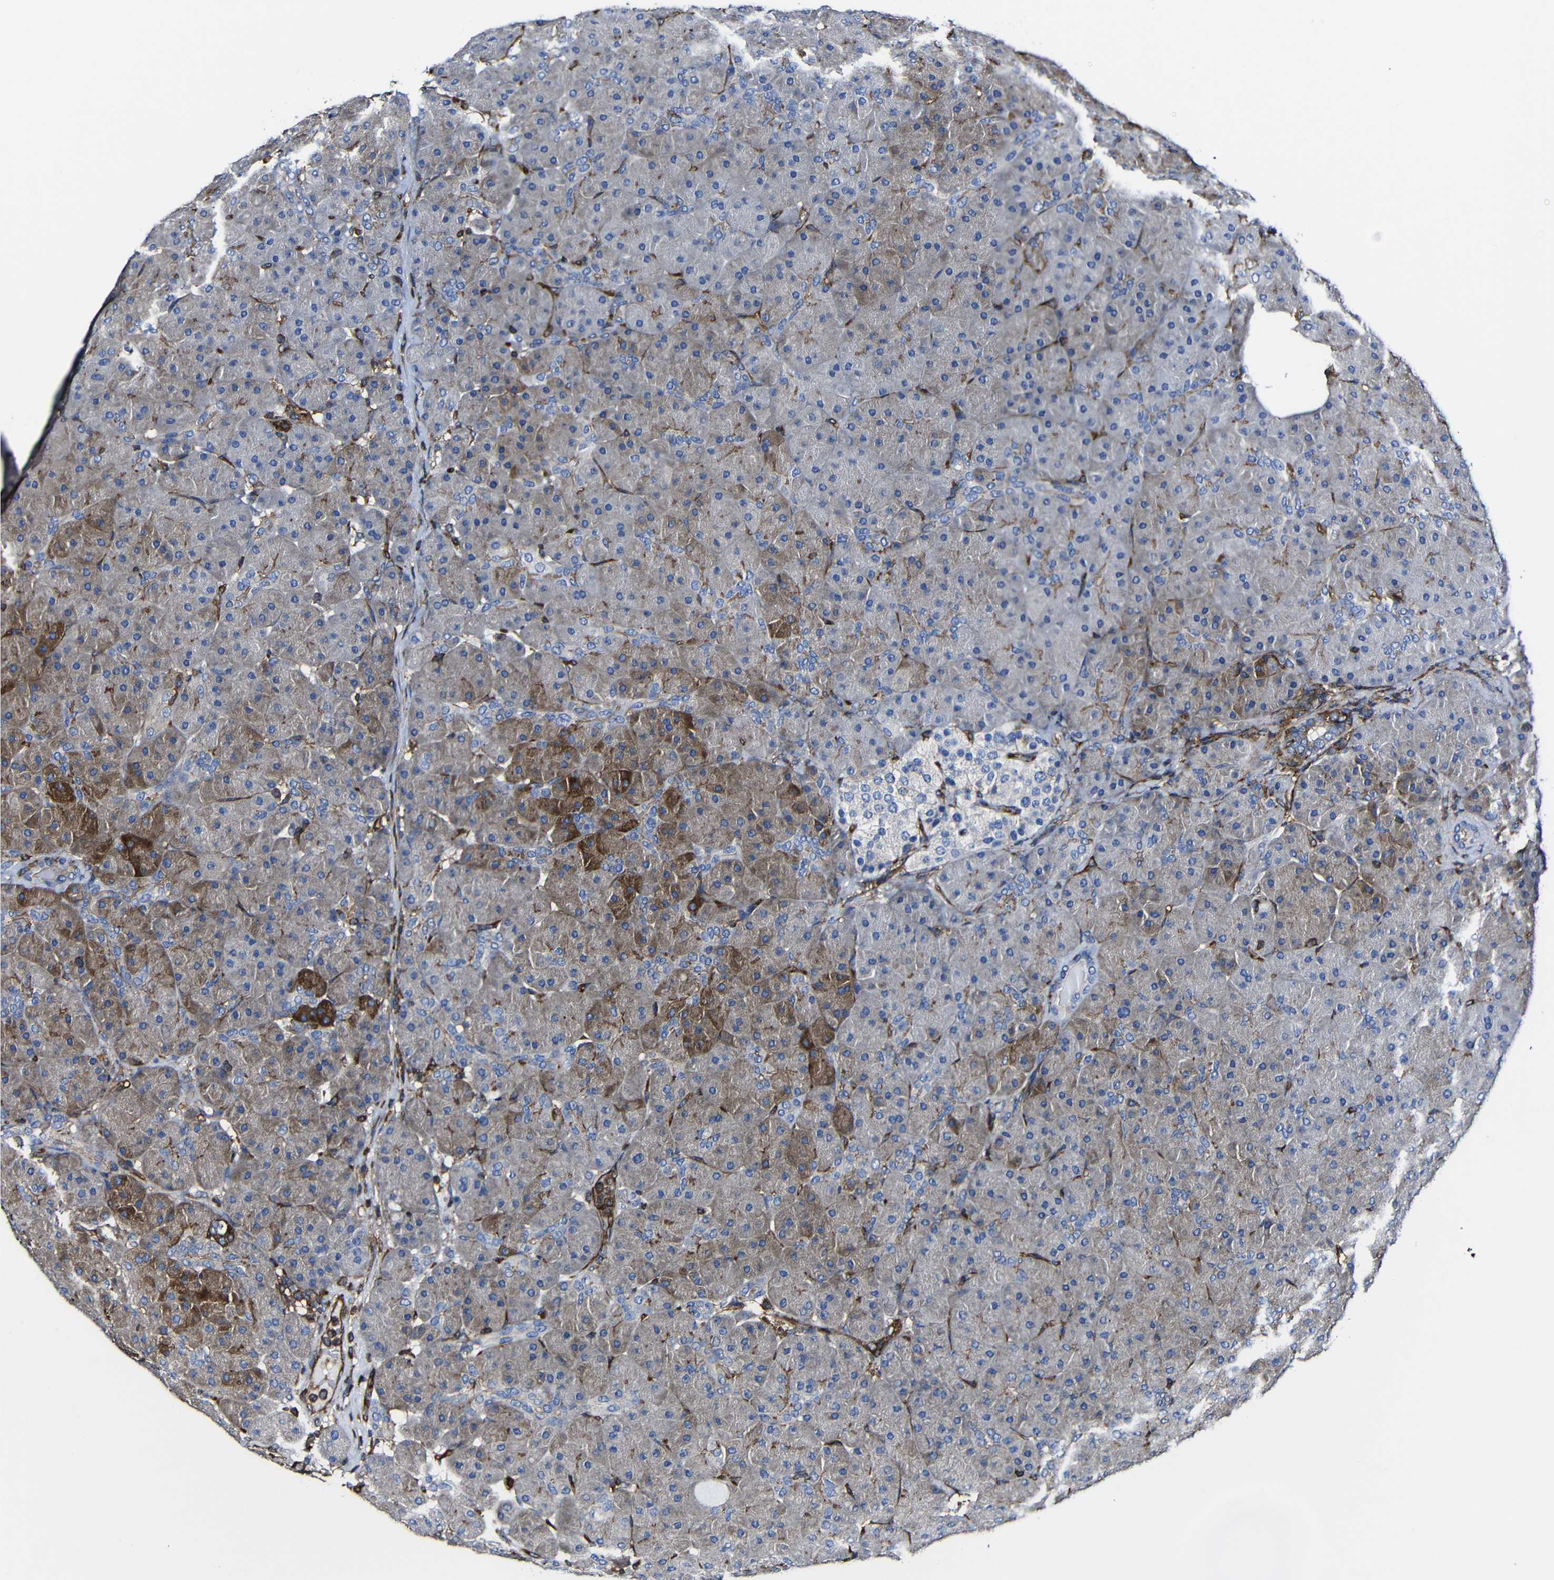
{"staining": {"intensity": "moderate", "quantity": "25%-75%", "location": "cytoplasmic/membranous"}, "tissue": "pancreas", "cell_type": "Exocrine glandular cells", "image_type": "normal", "snomed": [{"axis": "morphology", "description": "Normal tissue, NOS"}, {"axis": "topography", "description": "Pancreas"}], "caption": "Immunohistochemistry (IHC) histopathology image of benign human pancreas stained for a protein (brown), which demonstrates medium levels of moderate cytoplasmic/membranous positivity in about 25%-75% of exocrine glandular cells.", "gene": "MSN", "patient": {"sex": "male", "age": 66}}